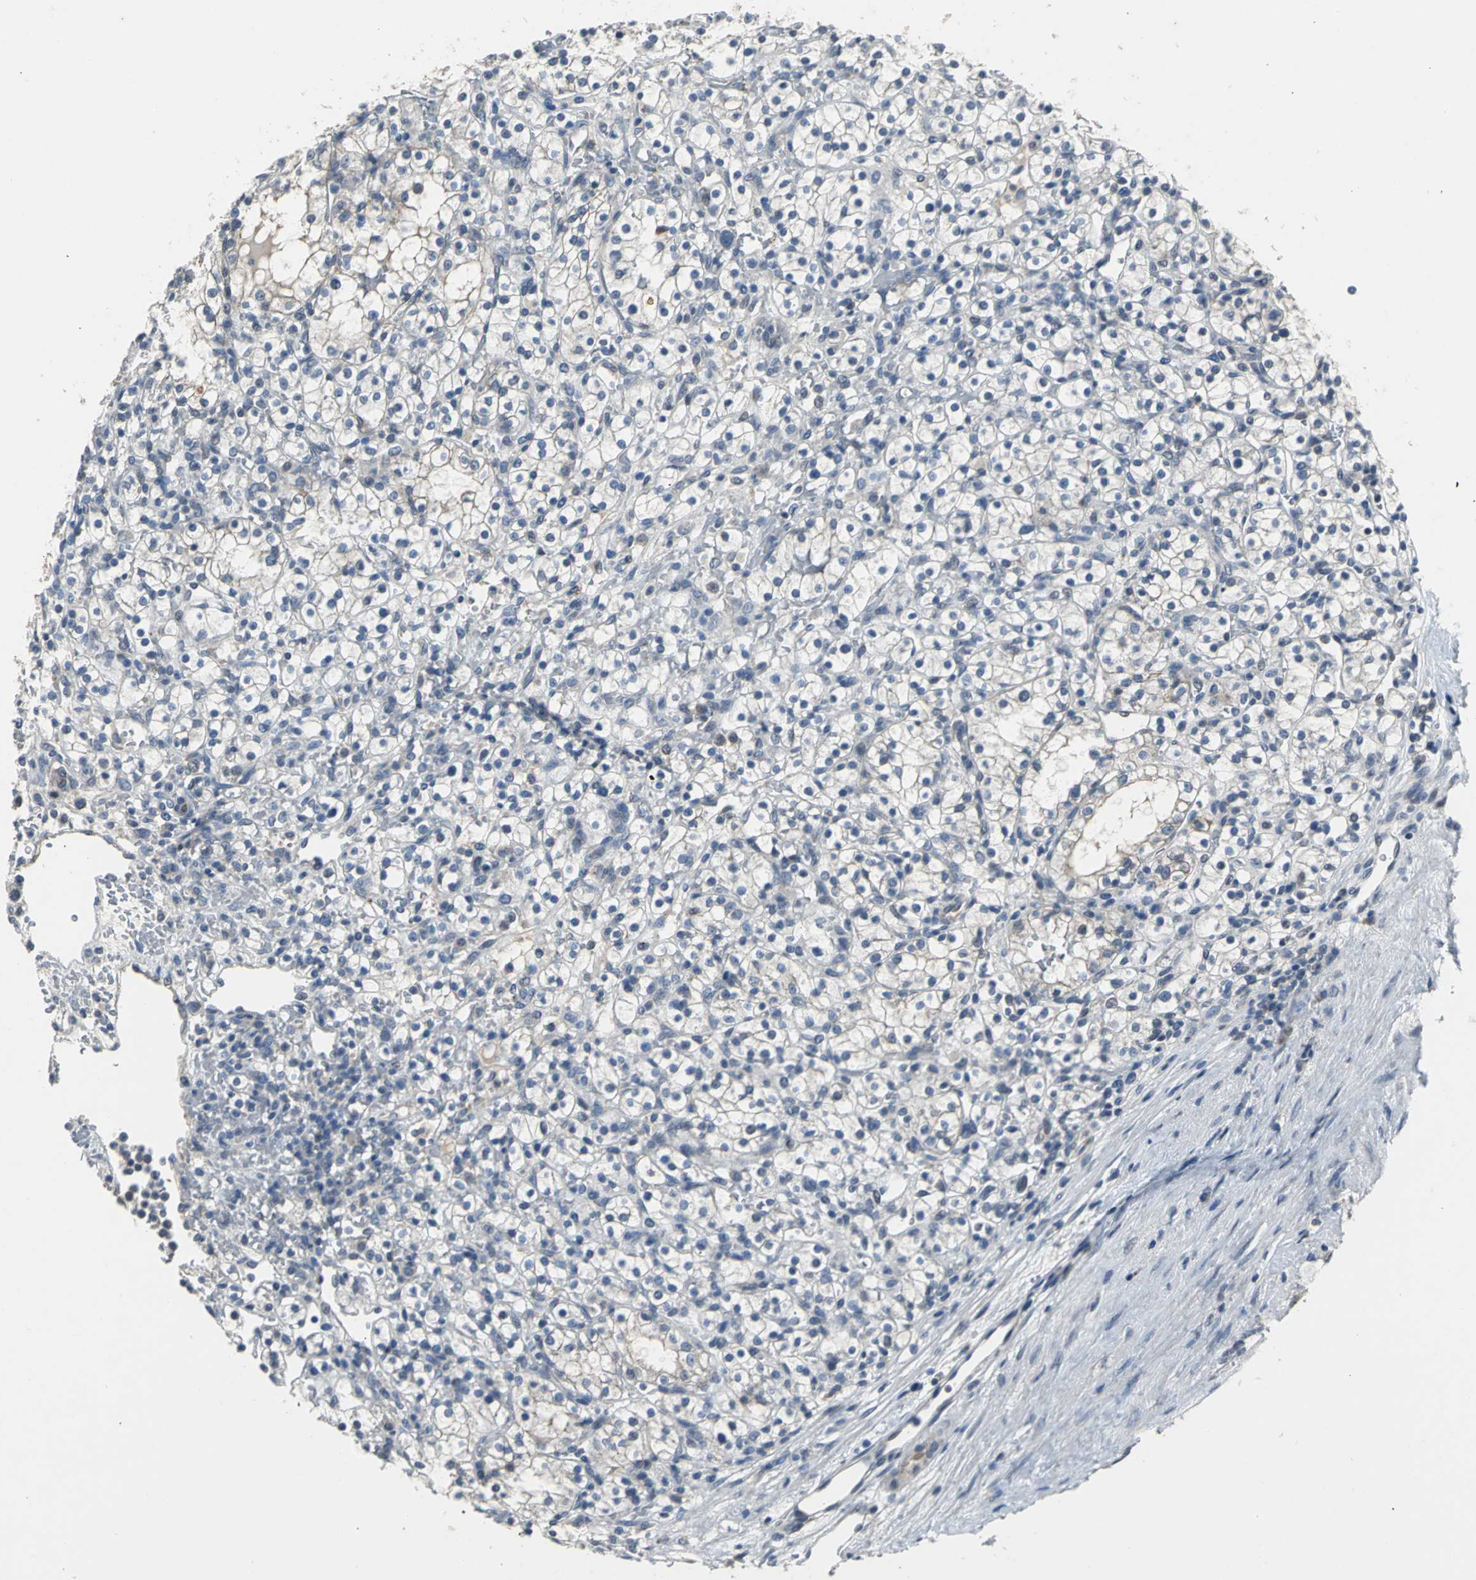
{"staining": {"intensity": "weak", "quantity": "<25%", "location": "cytoplasmic/membranous"}, "tissue": "renal cancer", "cell_type": "Tumor cells", "image_type": "cancer", "snomed": [{"axis": "morphology", "description": "Normal tissue, NOS"}, {"axis": "morphology", "description": "Adenocarcinoma, NOS"}, {"axis": "topography", "description": "Kidney"}], "caption": "Immunohistochemistry micrograph of neoplastic tissue: adenocarcinoma (renal) stained with DAB (3,3'-diaminobenzidine) displays no significant protein staining in tumor cells.", "gene": "JADE3", "patient": {"sex": "female", "age": 55}}